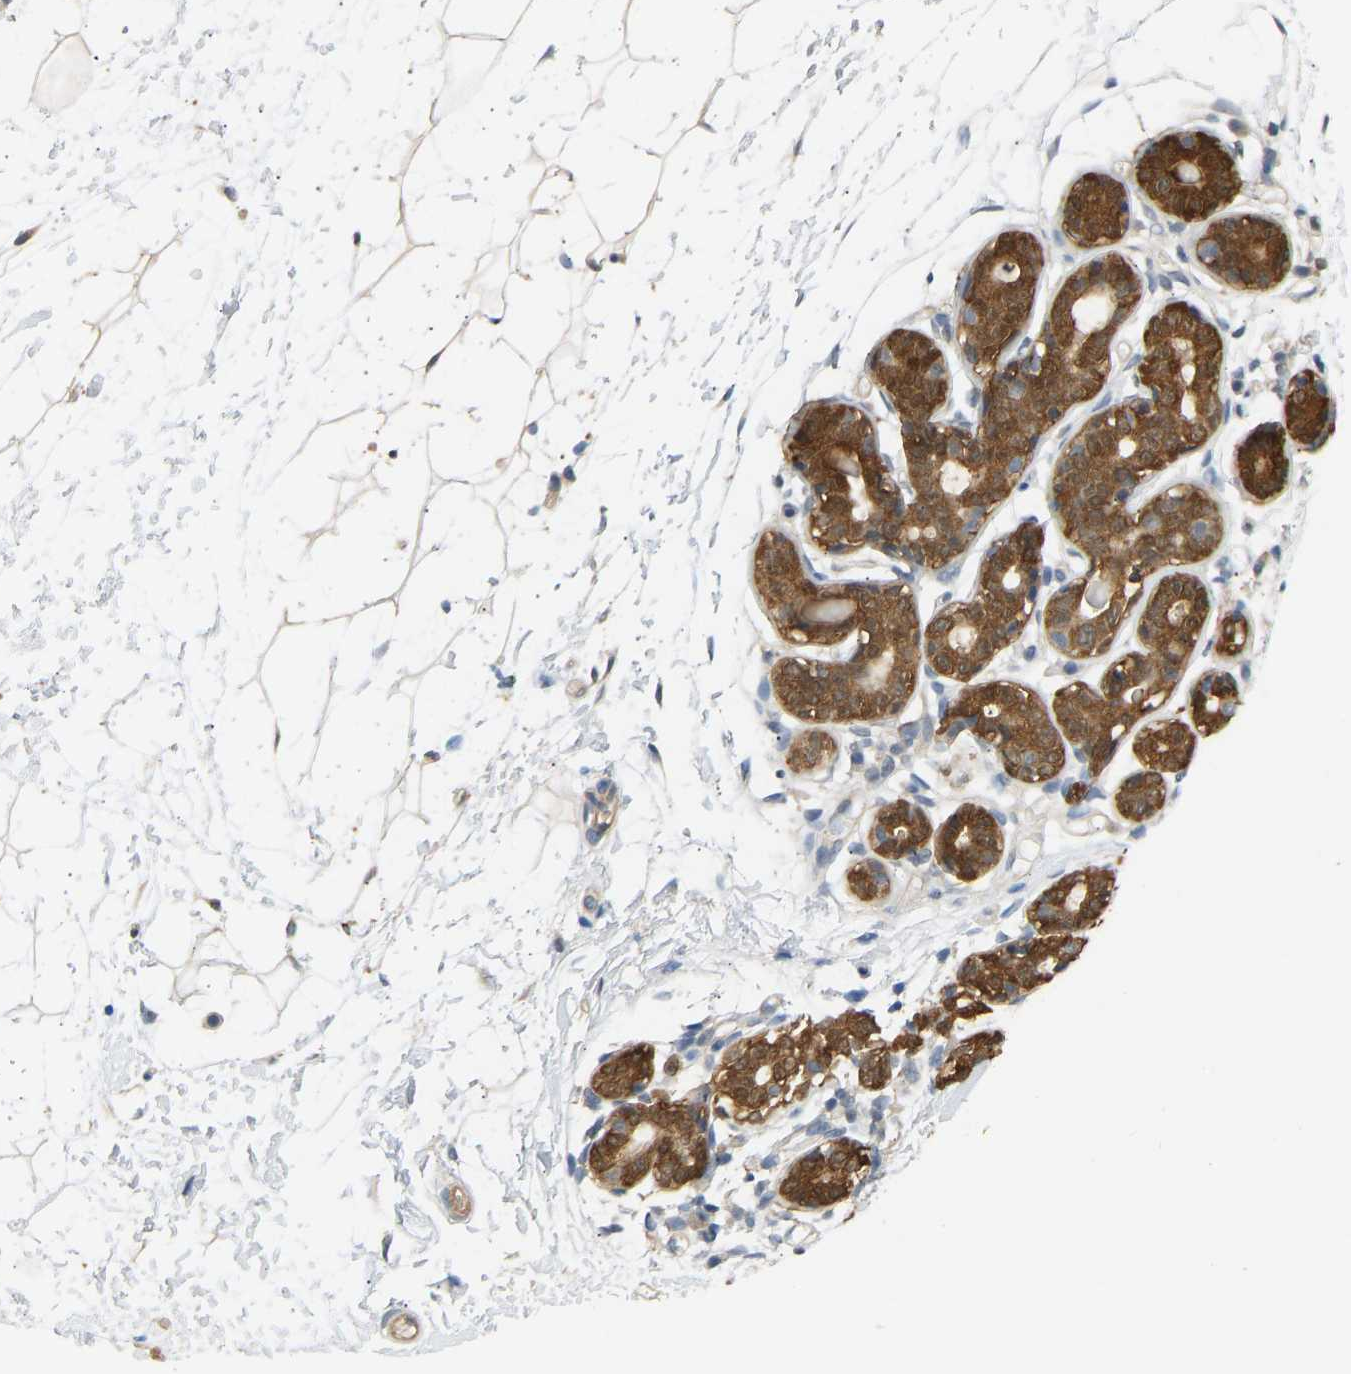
{"staining": {"intensity": "moderate", "quantity": ">75%", "location": "cytoplasmic/membranous,nuclear"}, "tissue": "breast", "cell_type": "Adipocytes", "image_type": "normal", "snomed": [{"axis": "morphology", "description": "Normal tissue, NOS"}, {"axis": "topography", "description": "Breast"}], "caption": "Moderate cytoplasmic/membranous,nuclear positivity is appreciated in approximately >75% of adipocytes in unremarkable breast. The staining was performed using DAB to visualize the protein expression in brown, while the nuclei were stained in blue with hematoxylin (Magnification: 20x).", "gene": "ENO1", "patient": {"sex": "female", "age": 22}}